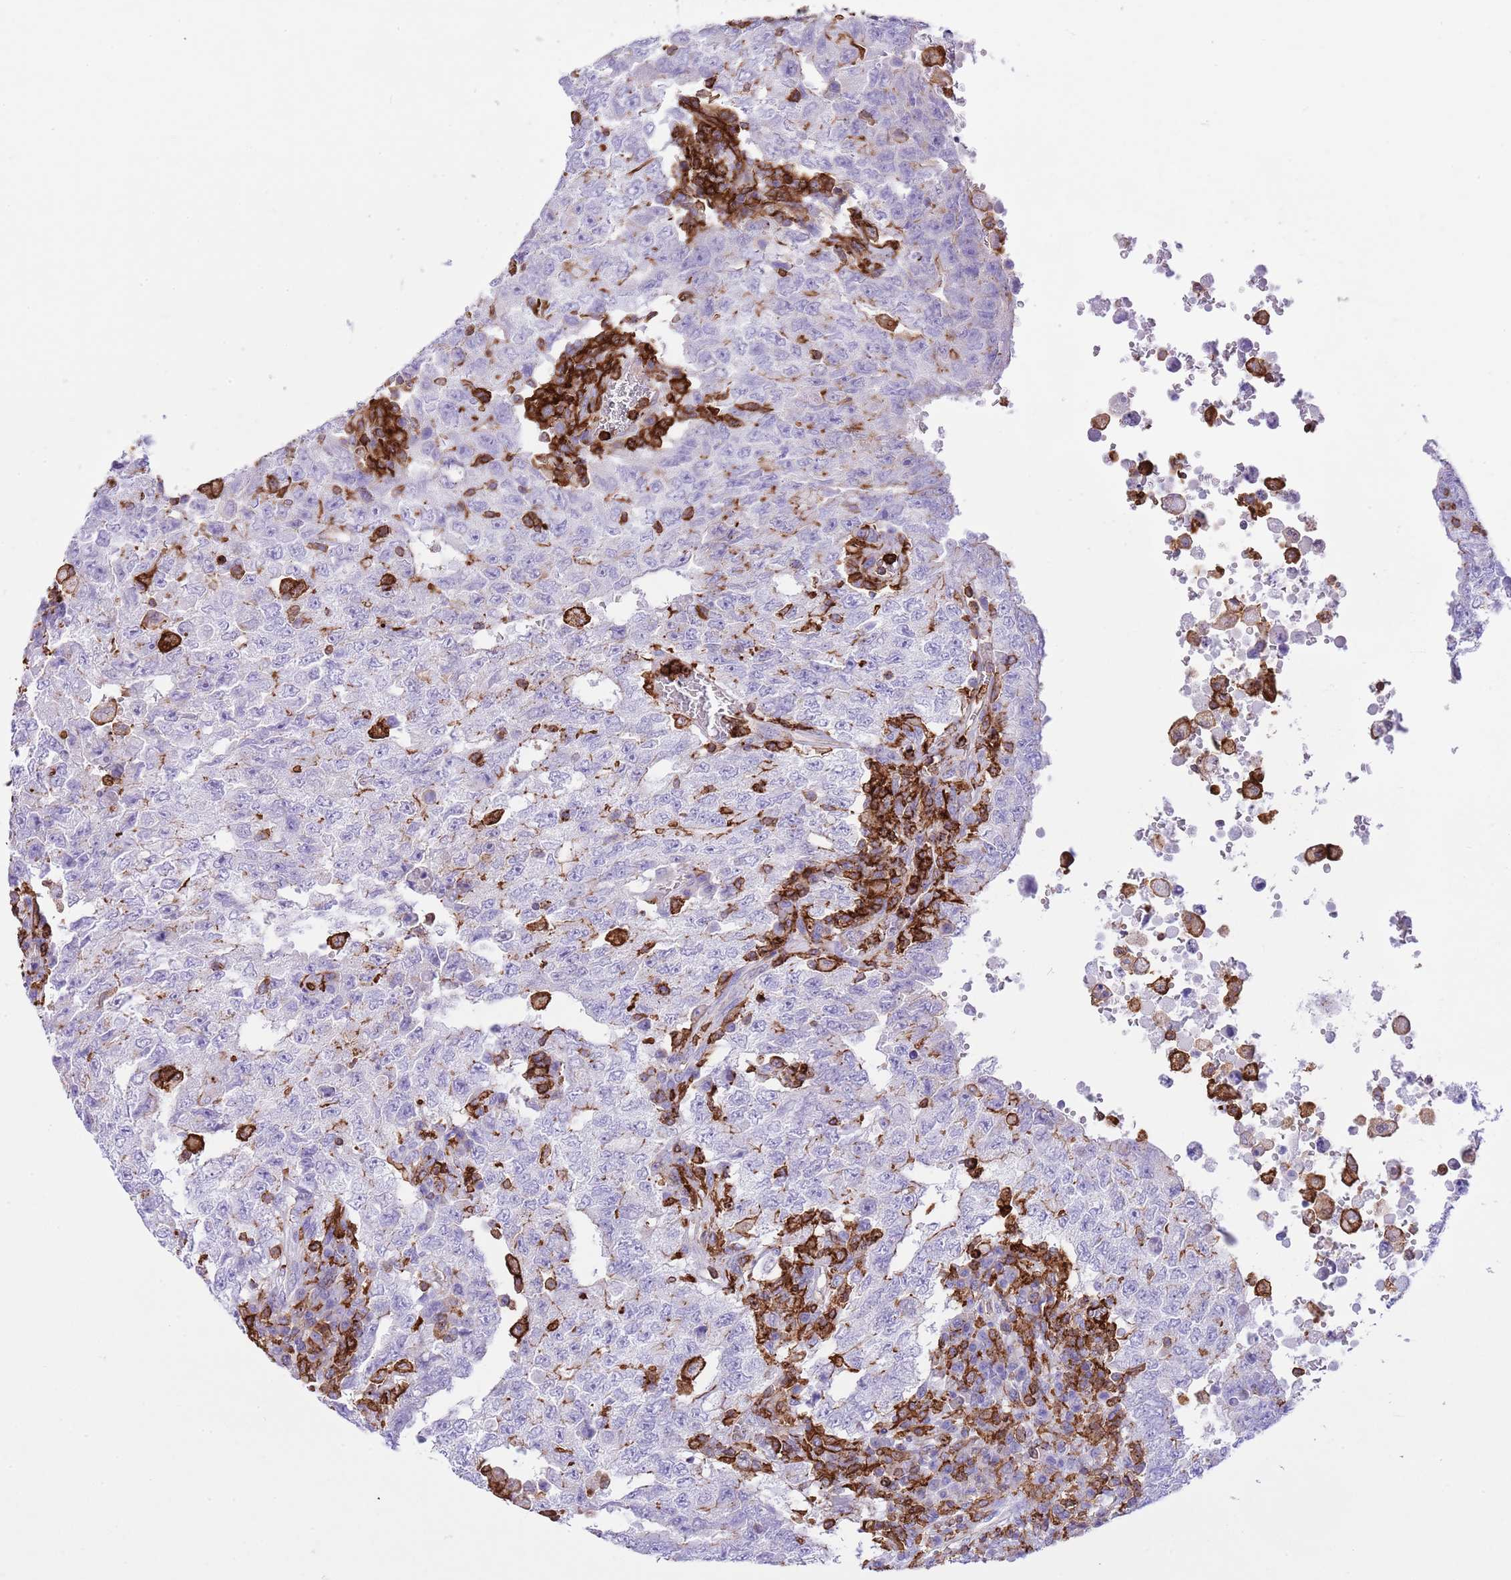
{"staining": {"intensity": "negative", "quantity": "none", "location": "none"}, "tissue": "testis cancer", "cell_type": "Tumor cells", "image_type": "cancer", "snomed": [{"axis": "morphology", "description": "Carcinoma, Embryonal, NOS"}, {"axis": "topography", "description": "Testis"}], "caption": "Tumor cells are negative for brown protein staining in embryonal carcinoma (testis).", "gene": "EFHD2", "patient": {"sex": "male", "age": 26}}